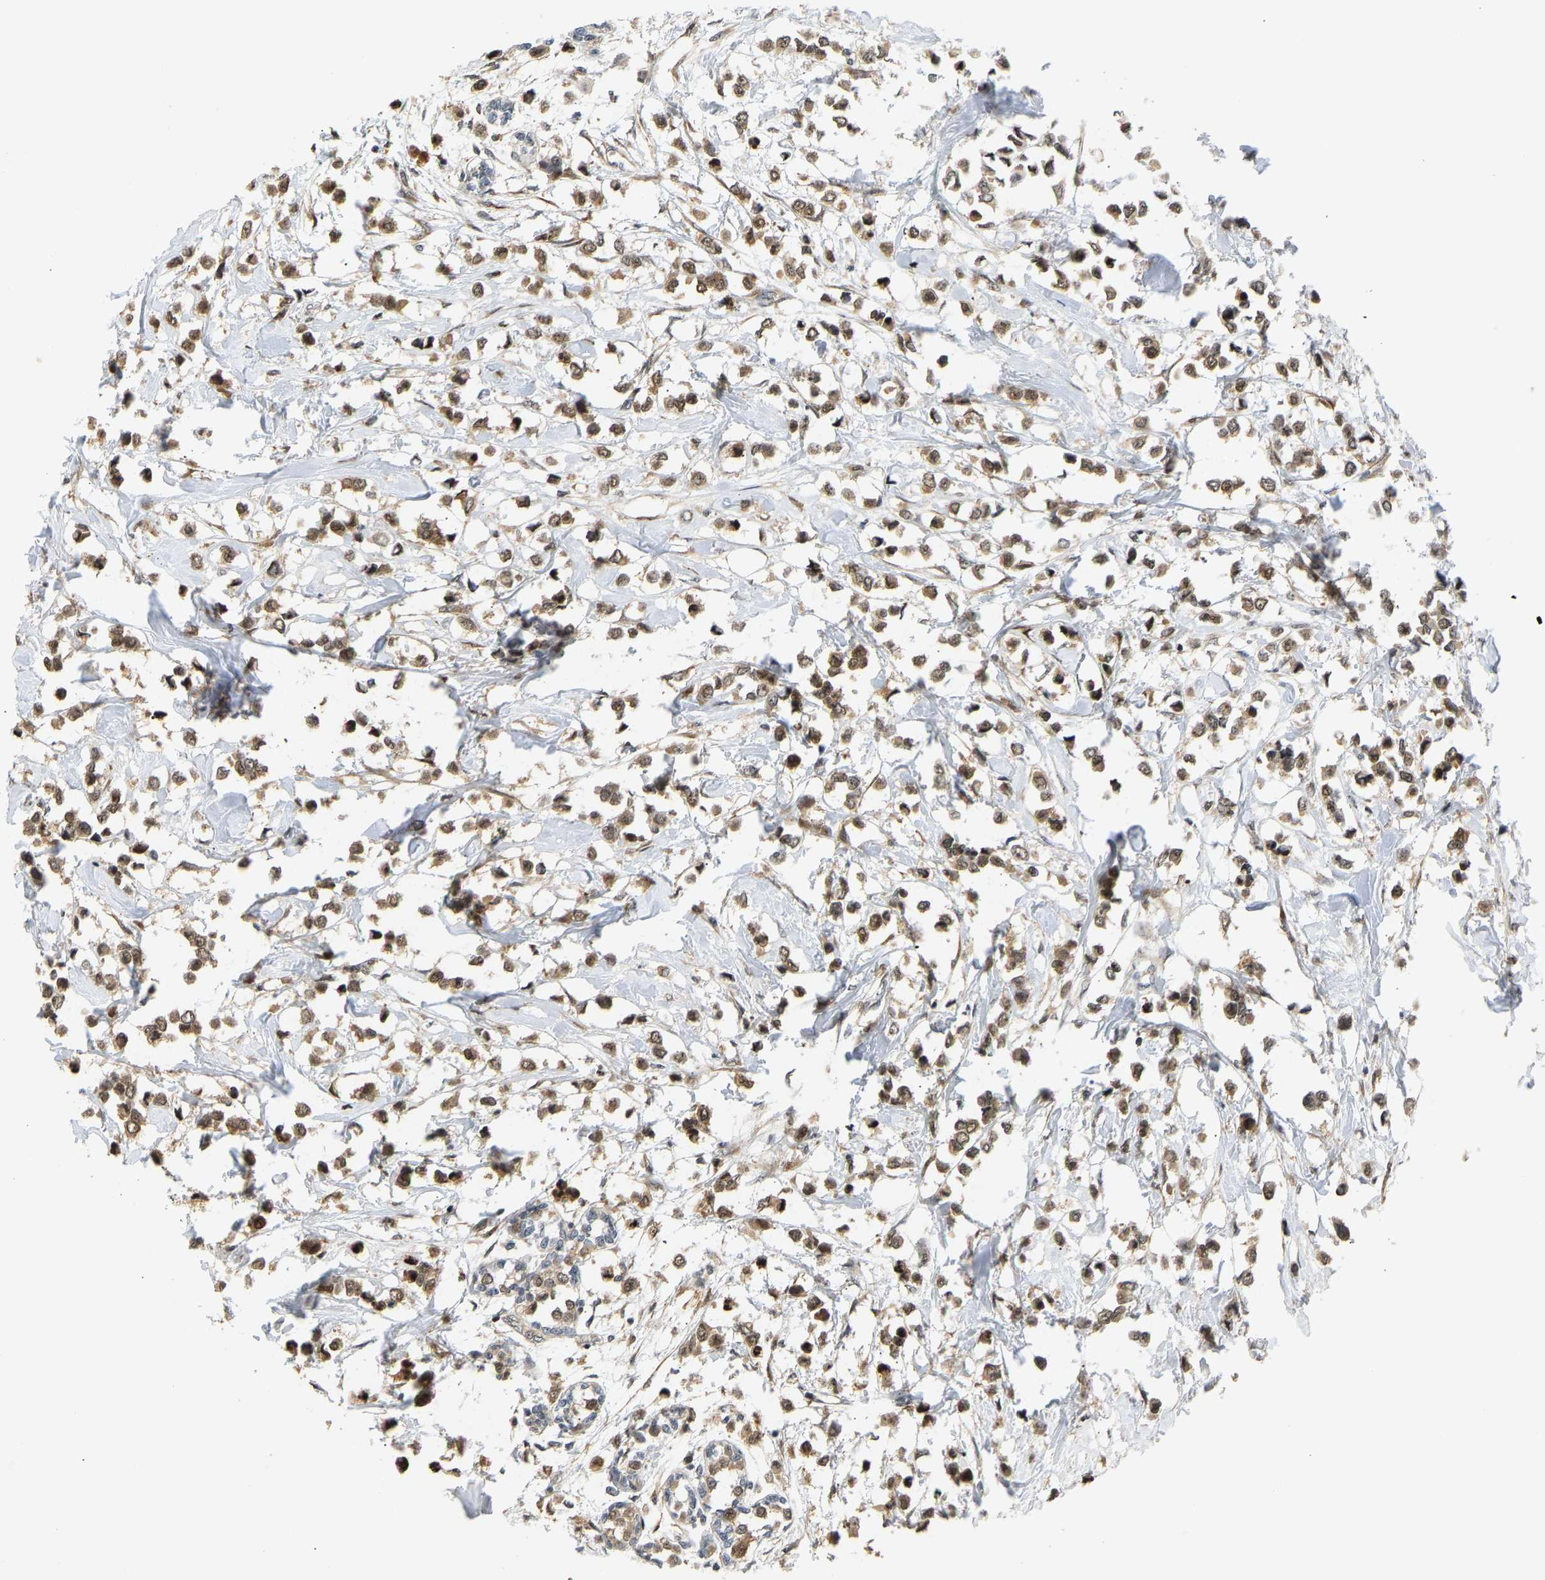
{"staining": {"intensity": "moderate", "quantity": ">75%", "location": "cytoplasmic/membranous,nuclear"}, "tissue": "breast cancer", "cell_type": "Tumor cells", "image_type": "cancer", "snomed": [{"axis": "morphology", "description": "Lobular carcinoma"}, {"axis": "topography", "description": "Breast"}], "caption": "DAB immunohistochemical staining of breast lobular carcinoma demonstrates moderate cytoplasmic/membranous and nuclear protein expression in about >75% of tumor cells.", "gene": "BAG1", "patient": {"sex": "female", "age": 51}}